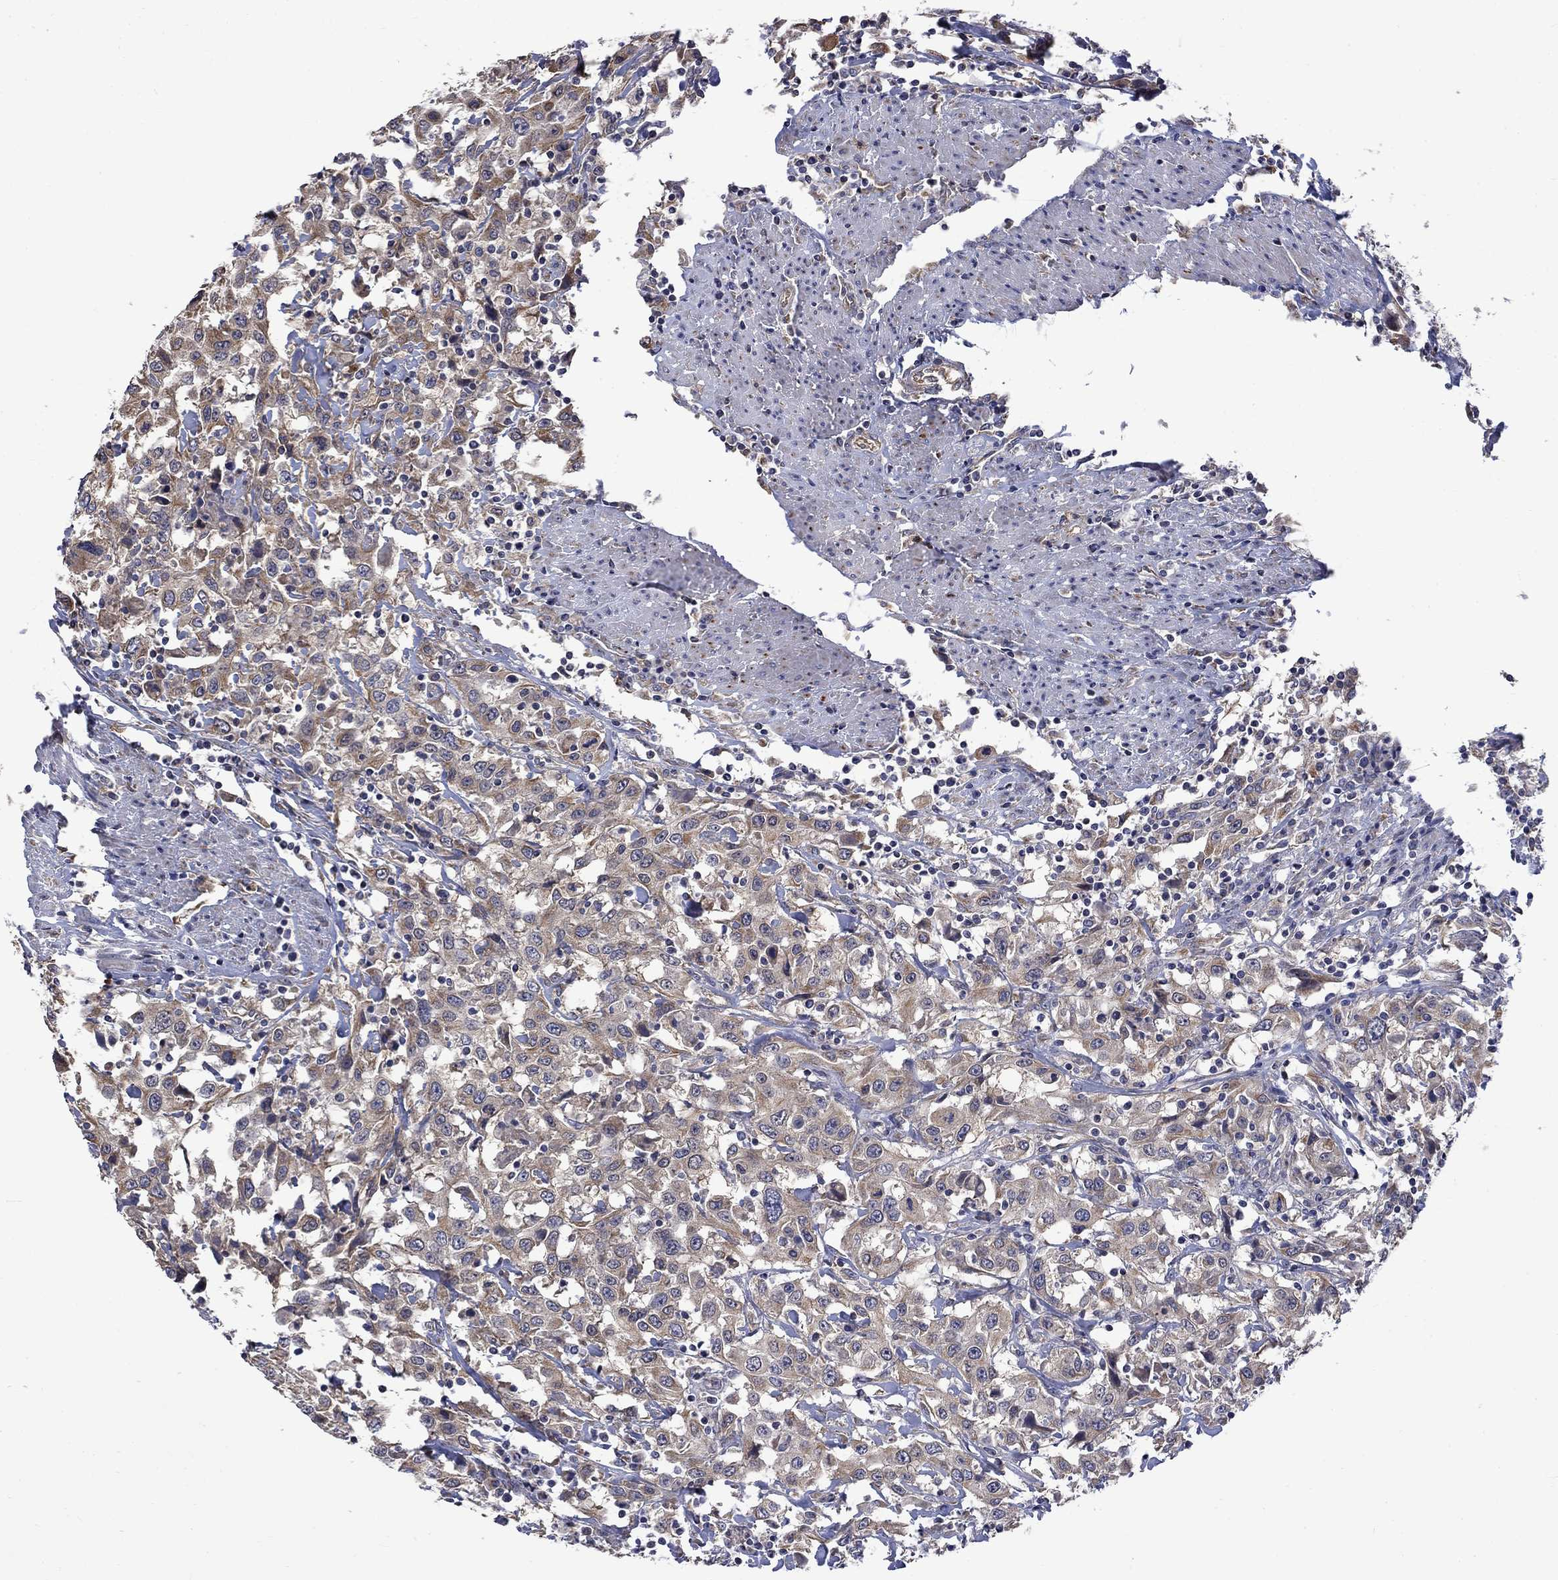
{"staining": {"intensity": "moderate", "quantity": "25%-75%", "location": "cytoplasmic/membranous"}, "tissue": "urothelial cancer", "cell_type": "Tumor cells", "image_type": "cancer", "snomed": [{"axis": "morphology", "description": "Urothelial carcinoma, High grade"}, {"axis": "topography", "description": "Urinary bladder"}], "caption": "Tumor cells show moderate cytoplasmic/membranous expression in approximately 25%-75% of cells in urothelial cancer. Using DAB (brown) and hematoxylin (blue) stains, captured at high magnification using brightfield microscopy.", "gene": "CAMKK2", "patient": {"sex": "male", "age": 61}}